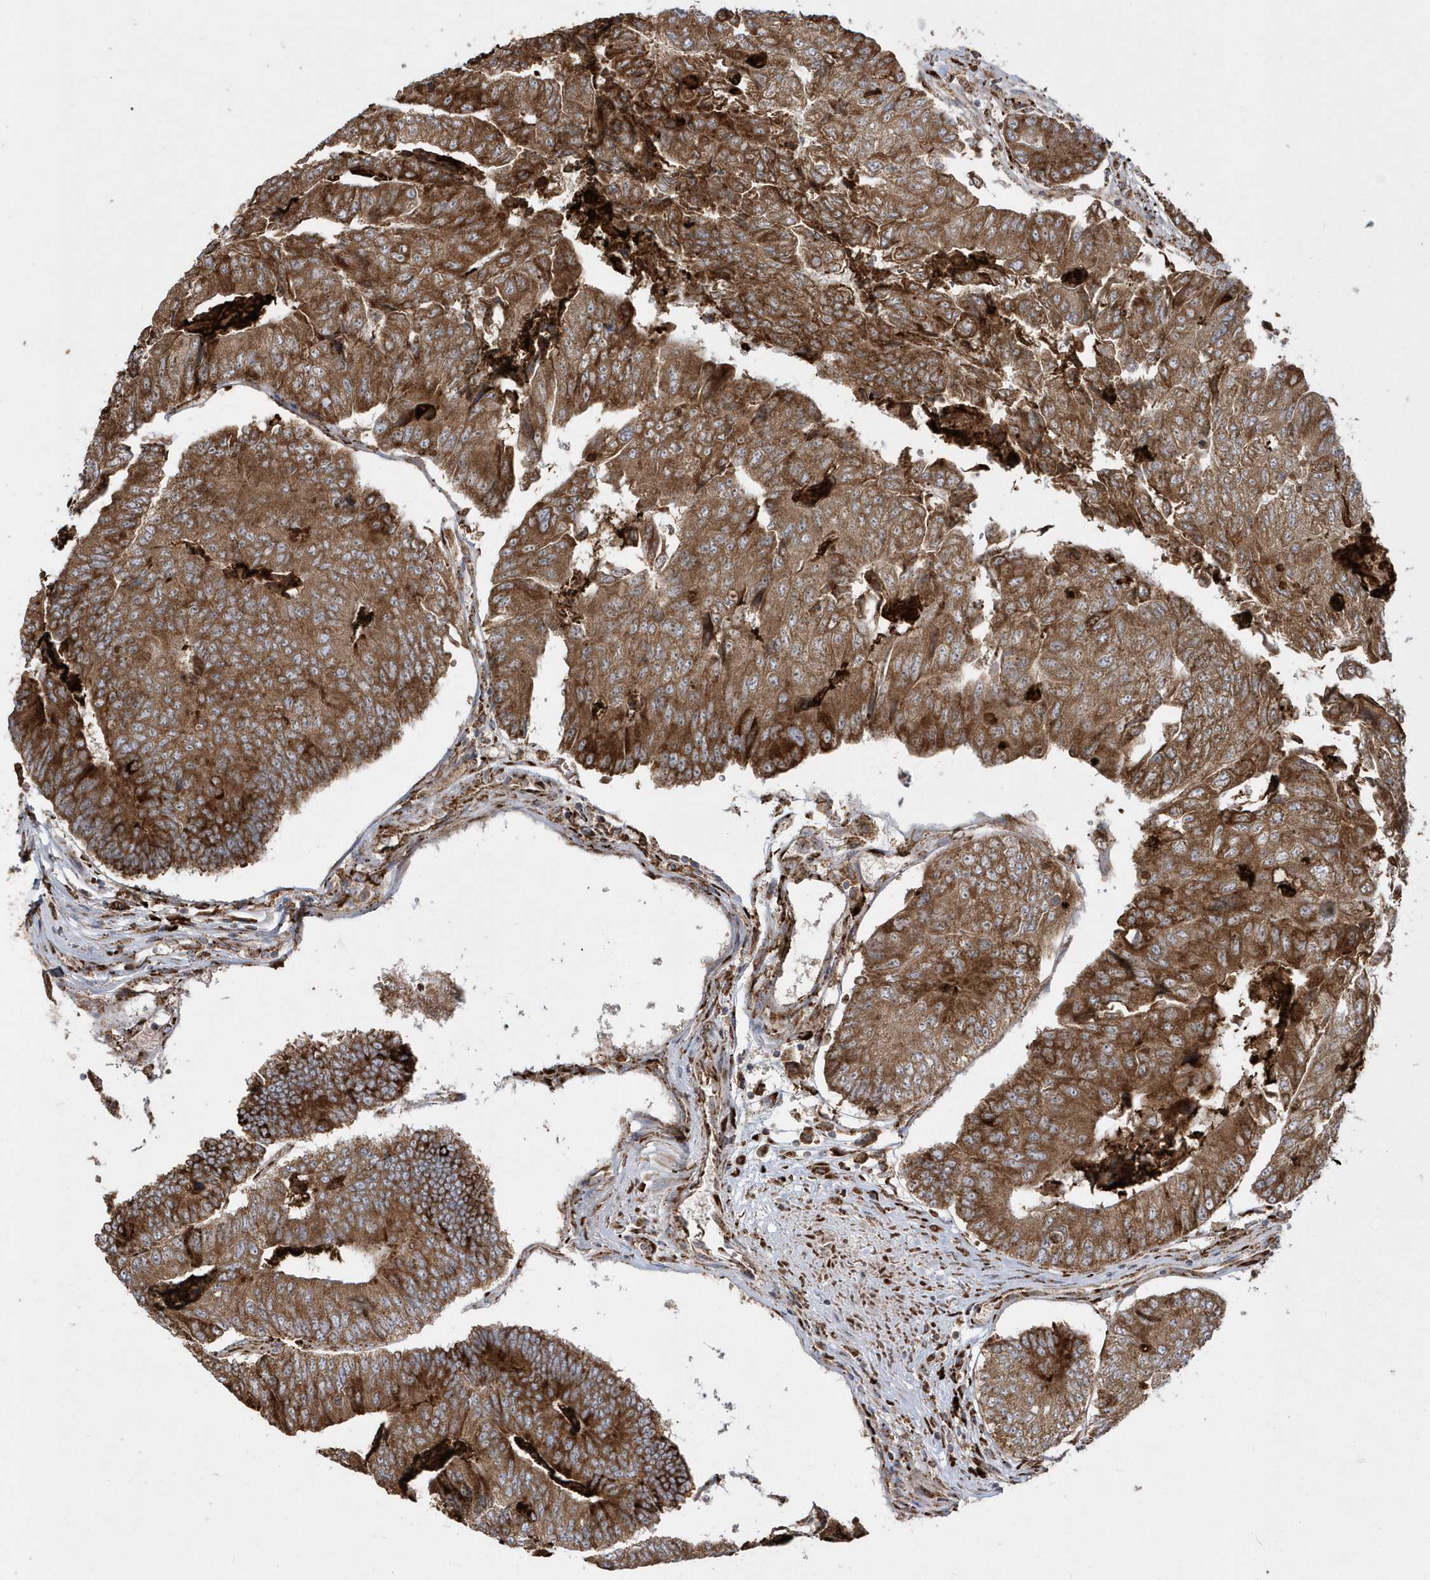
{"staining": {"intensity": "strong", "quantity": ">75%", "location": "cytoplasmic/membranous"}, "tissue": "colorectal cancer", "cell_type": "Tumor cells", "image_type": "cancer", "snomed": [{"axis": "morphology", "description": "Adenocarcinoma, NOS"}, {"axis": "topography", "description": "Colon"}], "caption": "This is a photomicrograph of immunohistochemistry staining of colorectal adenocarcinoma, which shows strong staining in the cytoplasmic/membranous of tumor cells.", "gene": "SH3BP2", "patient": {"sex": "female", "age": 67}}